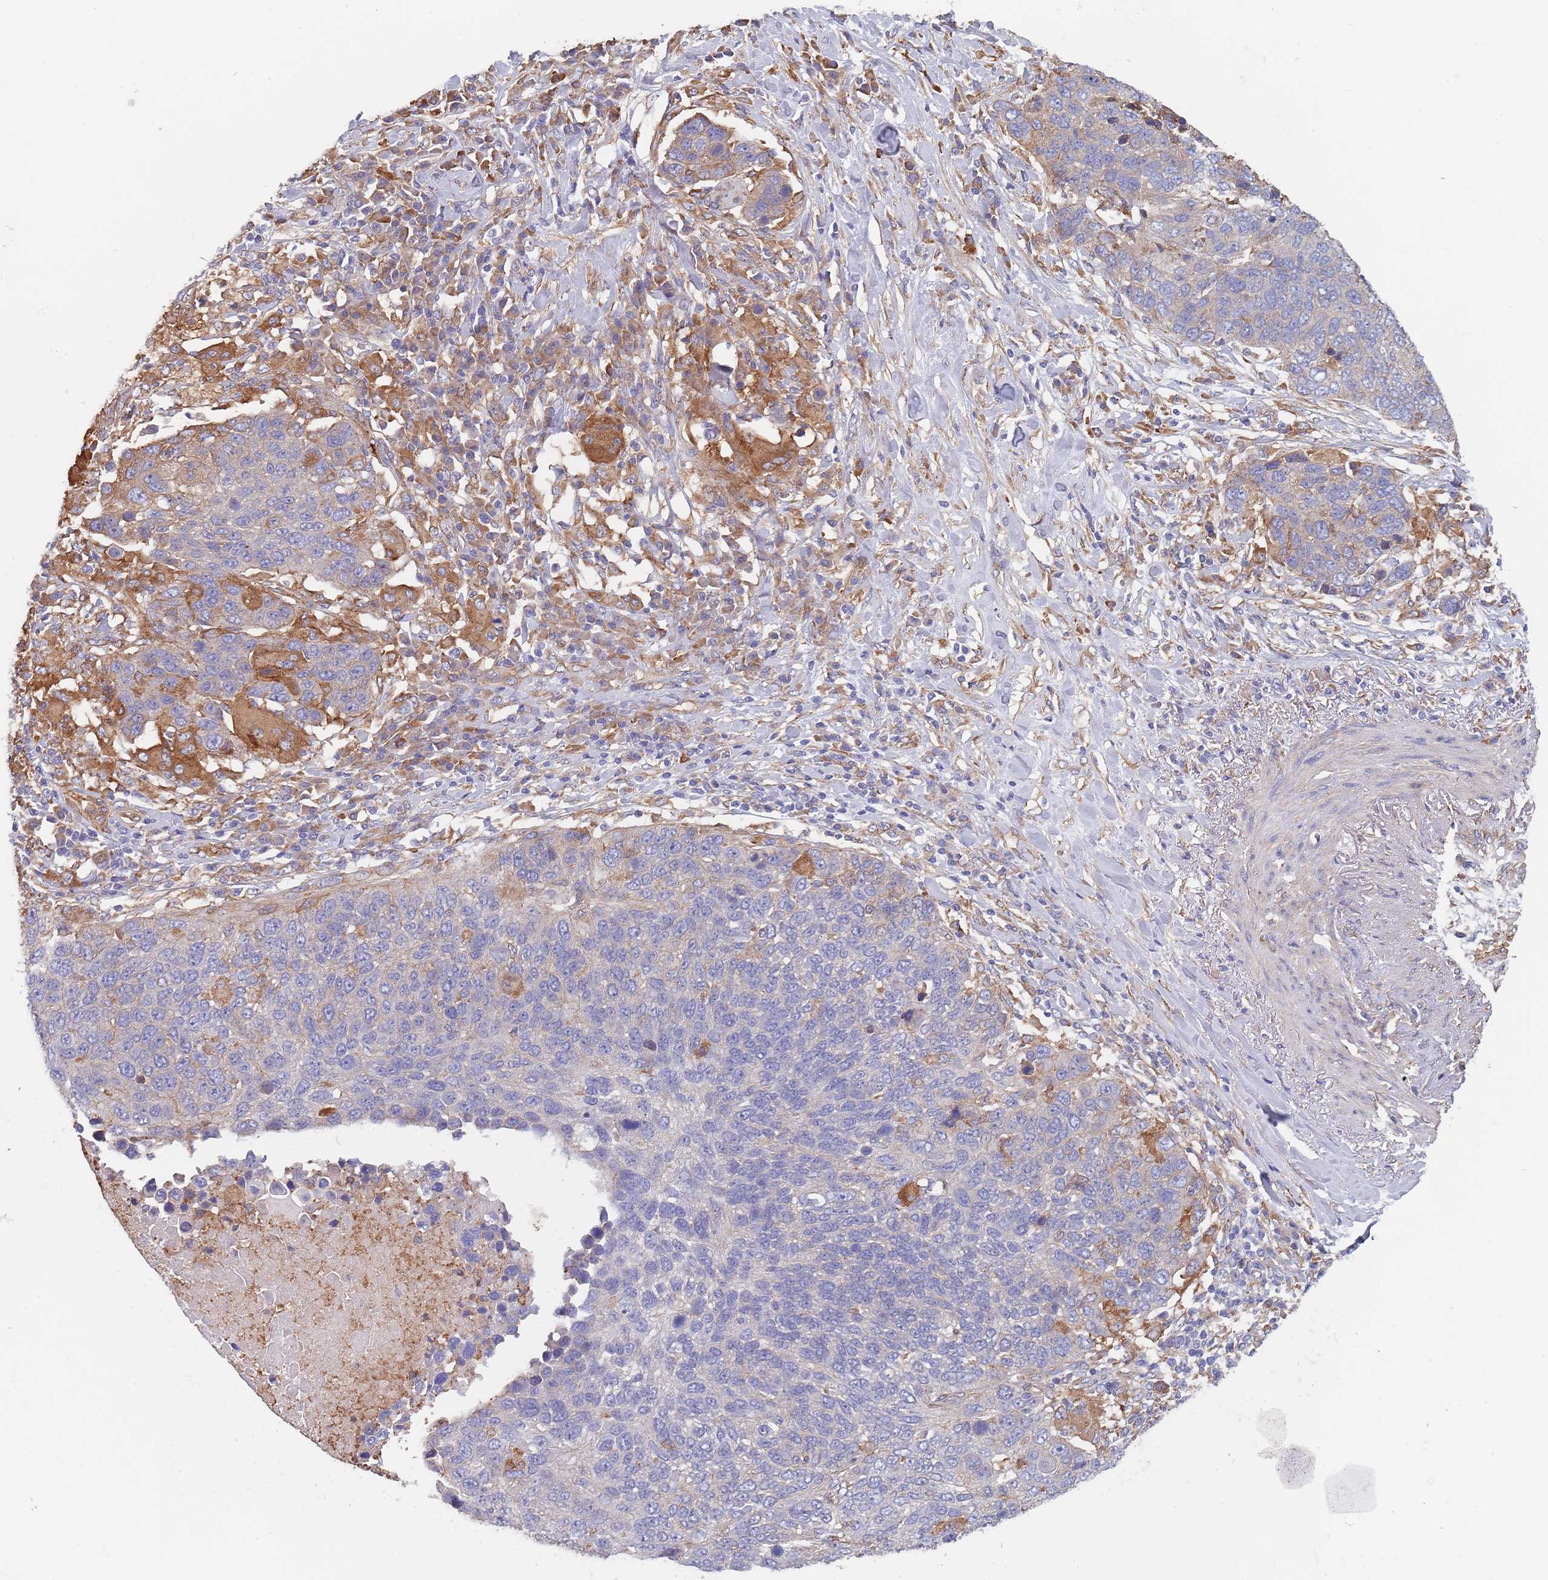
{"staining": {"intensity": "moderate", "quantity": "<25%", "location": "cytoplasmic/membranous"}, "tissue": "lung cancer", "cell_type": "Tumor cells", "image_type": "cancer", "snomed": [{"axis": "morphology", "description": "Normal tissue, NOS"}, {"axis": "morphology", "description": "Squamous cell carcinoma, NOS"}, {"axis": "topography", "description": "Lymph node"}, {"axis": "topography", "description": "Lung"}], "caption": "Lung cancer (squamous cell carcinoma) stained with DAB (3,3'-diaminobenzidine) immunohistochemistry reveals low levels of moderate cytoplasmic/membranous staining in approximately <25% of tumor cells. (Stains: DAB in brown, nuclei in blue, Microscopy: brightfield microscopy at high magnification).", "gene": "DCUN1D3", "patient": {"sex": "male", "age": 66}}